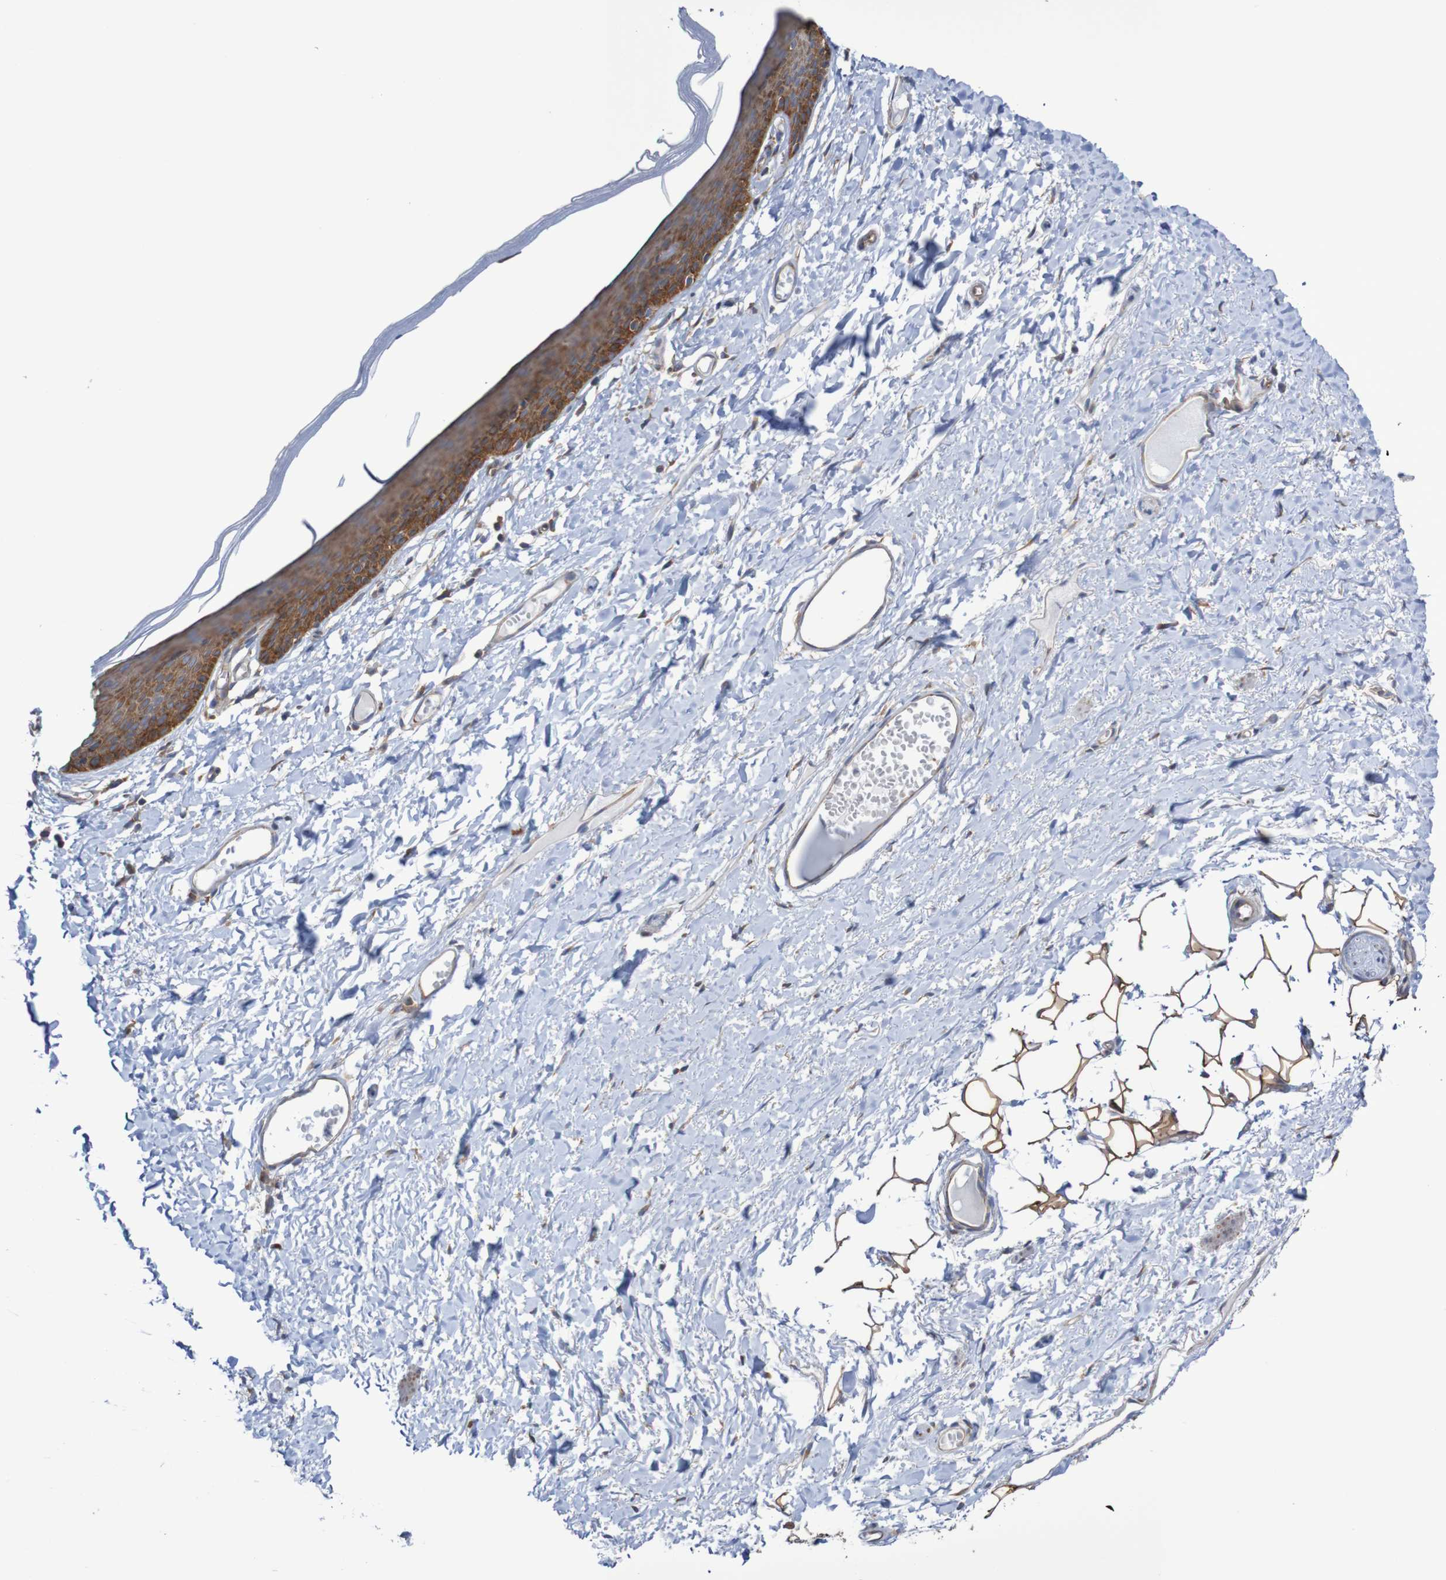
{"staining": {"intensity": "strong", "quantity": ">75%", "location": "cytoplasmic/membranous"}, "tissue": "skin", "cell_type": "Epidermal cells", "image_type": "normal", "snomed": [{"axis": "morphology", "description": "Normal tissue, NOS"}, {"axis": "topography", "description": "Vulva"}], "caption": "This photomicrograph shows immunohistochemistry staining of unremarkable skin, with high strong cytoplasmic/membranous staining in approximately >75% of epidermal cells.", "gene": "LRRC47", "patient": {"sex": "female", "age": 54}}